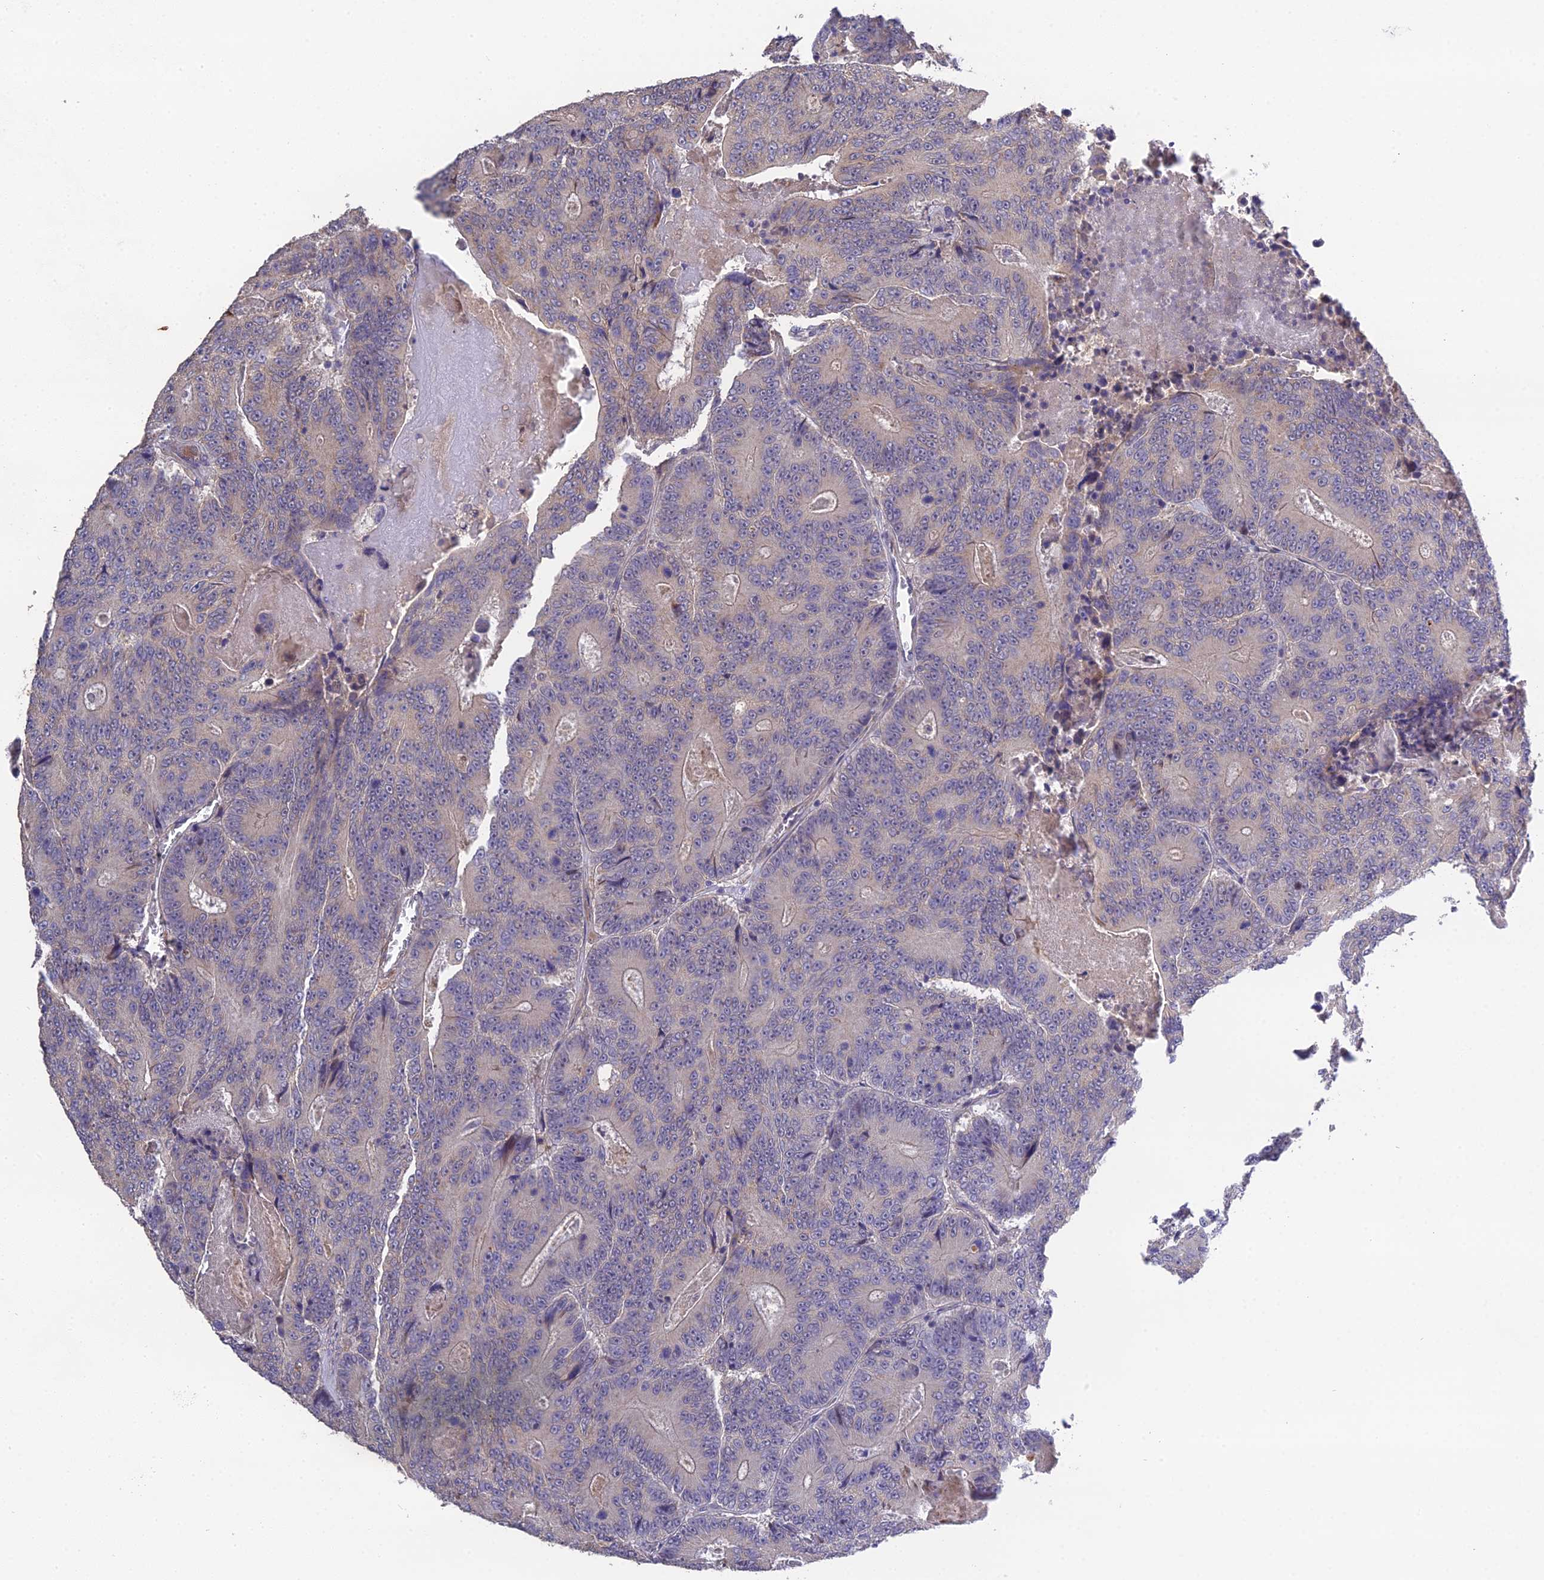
{"staining": {"intensity": "negative", "quantity": "none", "location": "none"}, "tissue": "colorectal cancer", "cell_type": "Tumor cells", "image_type": "cancer", "snomed": [{"axis": "morphology", "description": "Adenocarcinoma, NOS"}, {"axis": "topography", "description": "Colon"}], "caption": "Immunohistochemical staining of colorectal adenocarcinoma shows no significant expression in tumor cells.", "gene": "PUS10", "patient": {"sex": "male", "age": 83}}